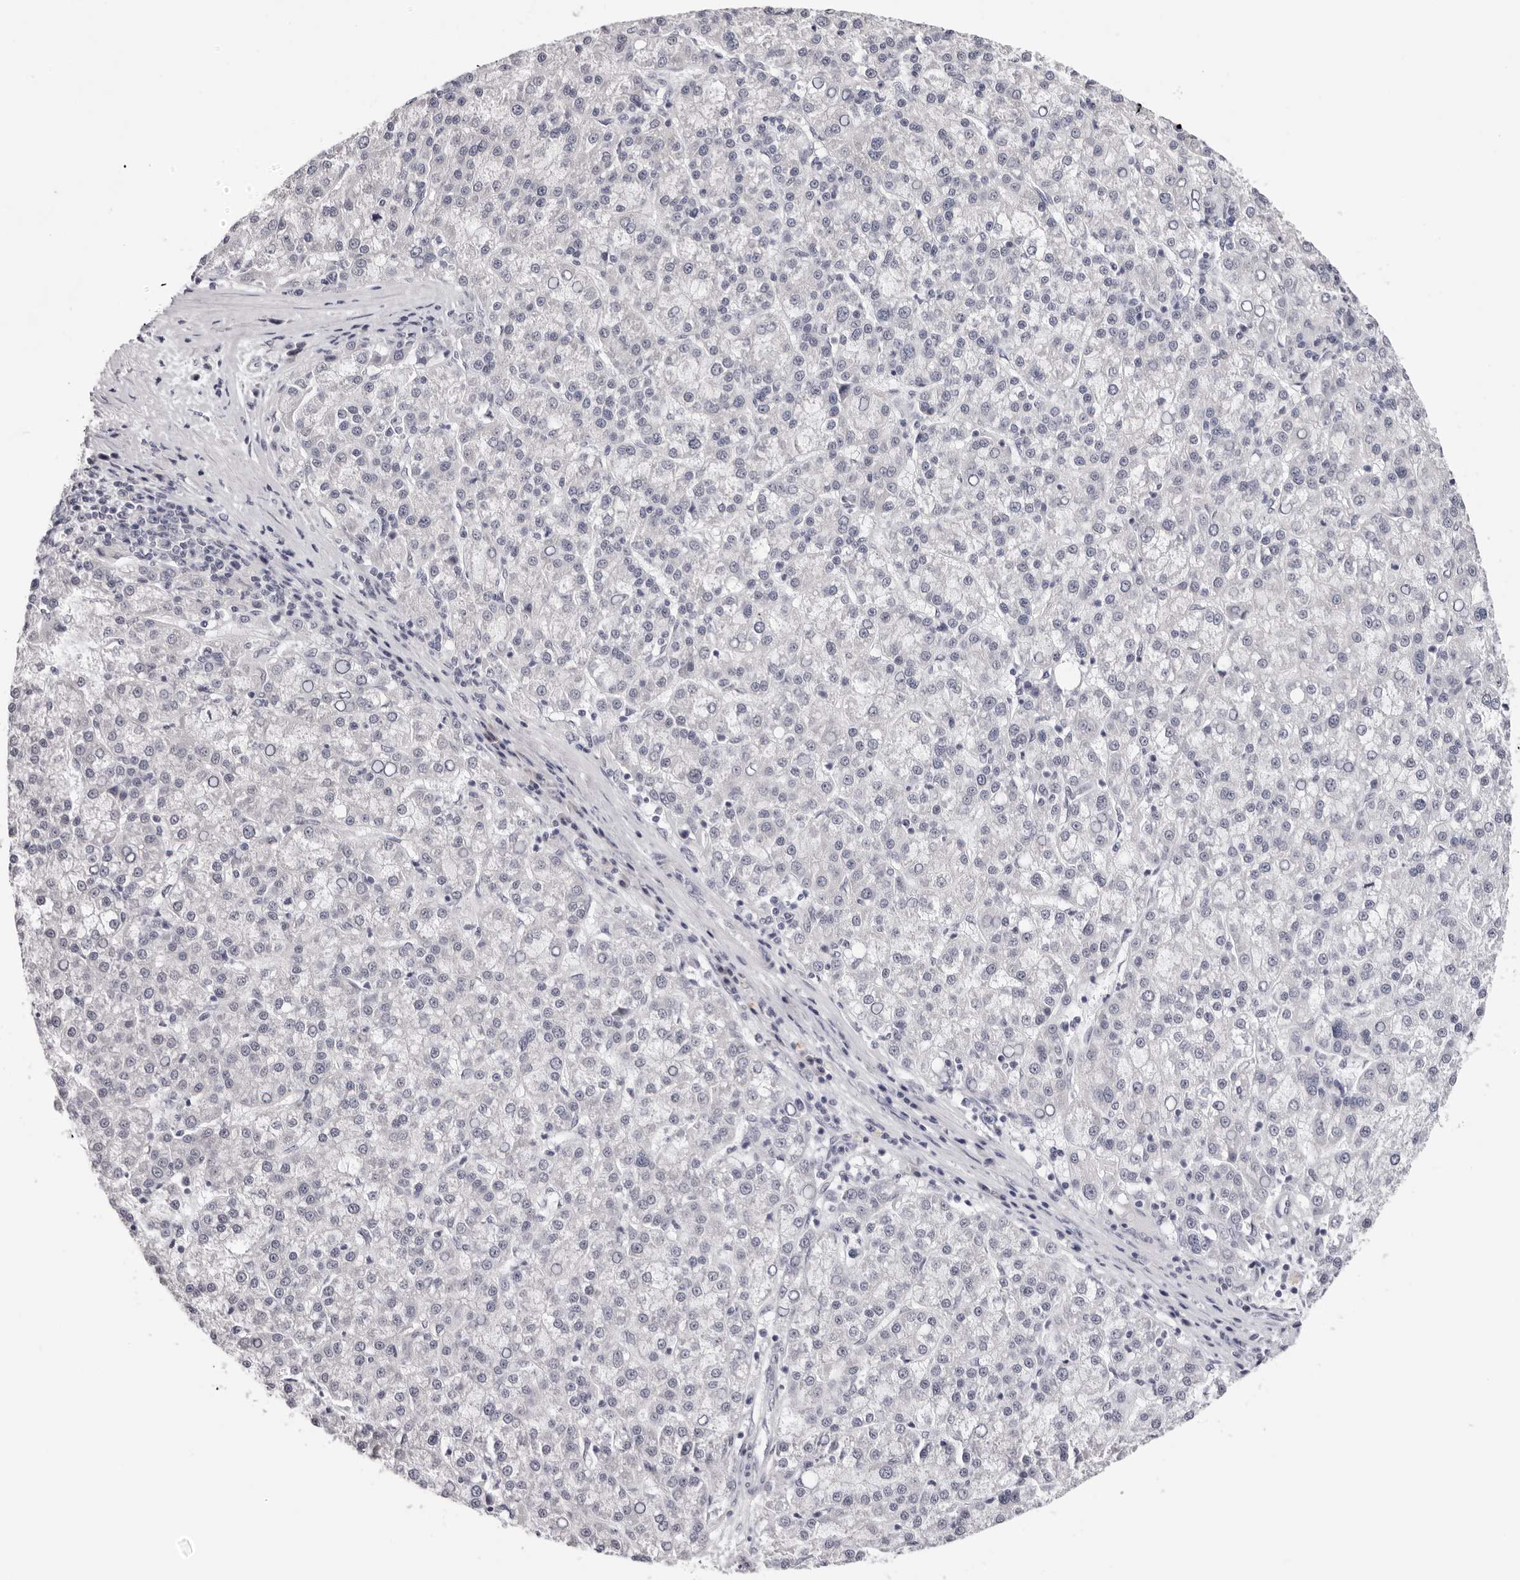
{"staining": {"intensity": "negative", "quantity": "none", "location": "none"}, "tissue": "liver cancer", "cell_type": "Tumor cells", "image_type": "cancer", "snomed": [{"axis": "morphology", "description": "Carcinoma, Hepatocellular, NOS"}, {"axis": "topography", "description": "Liver"}], "caption": "Human hepatocellular carcinoma (liver) stained for a protein using immunohistochemistry exhibits no positivity in tumor cells.", "gene": "PRUNE1", "patient": {"sex": "female", "age": 58}}